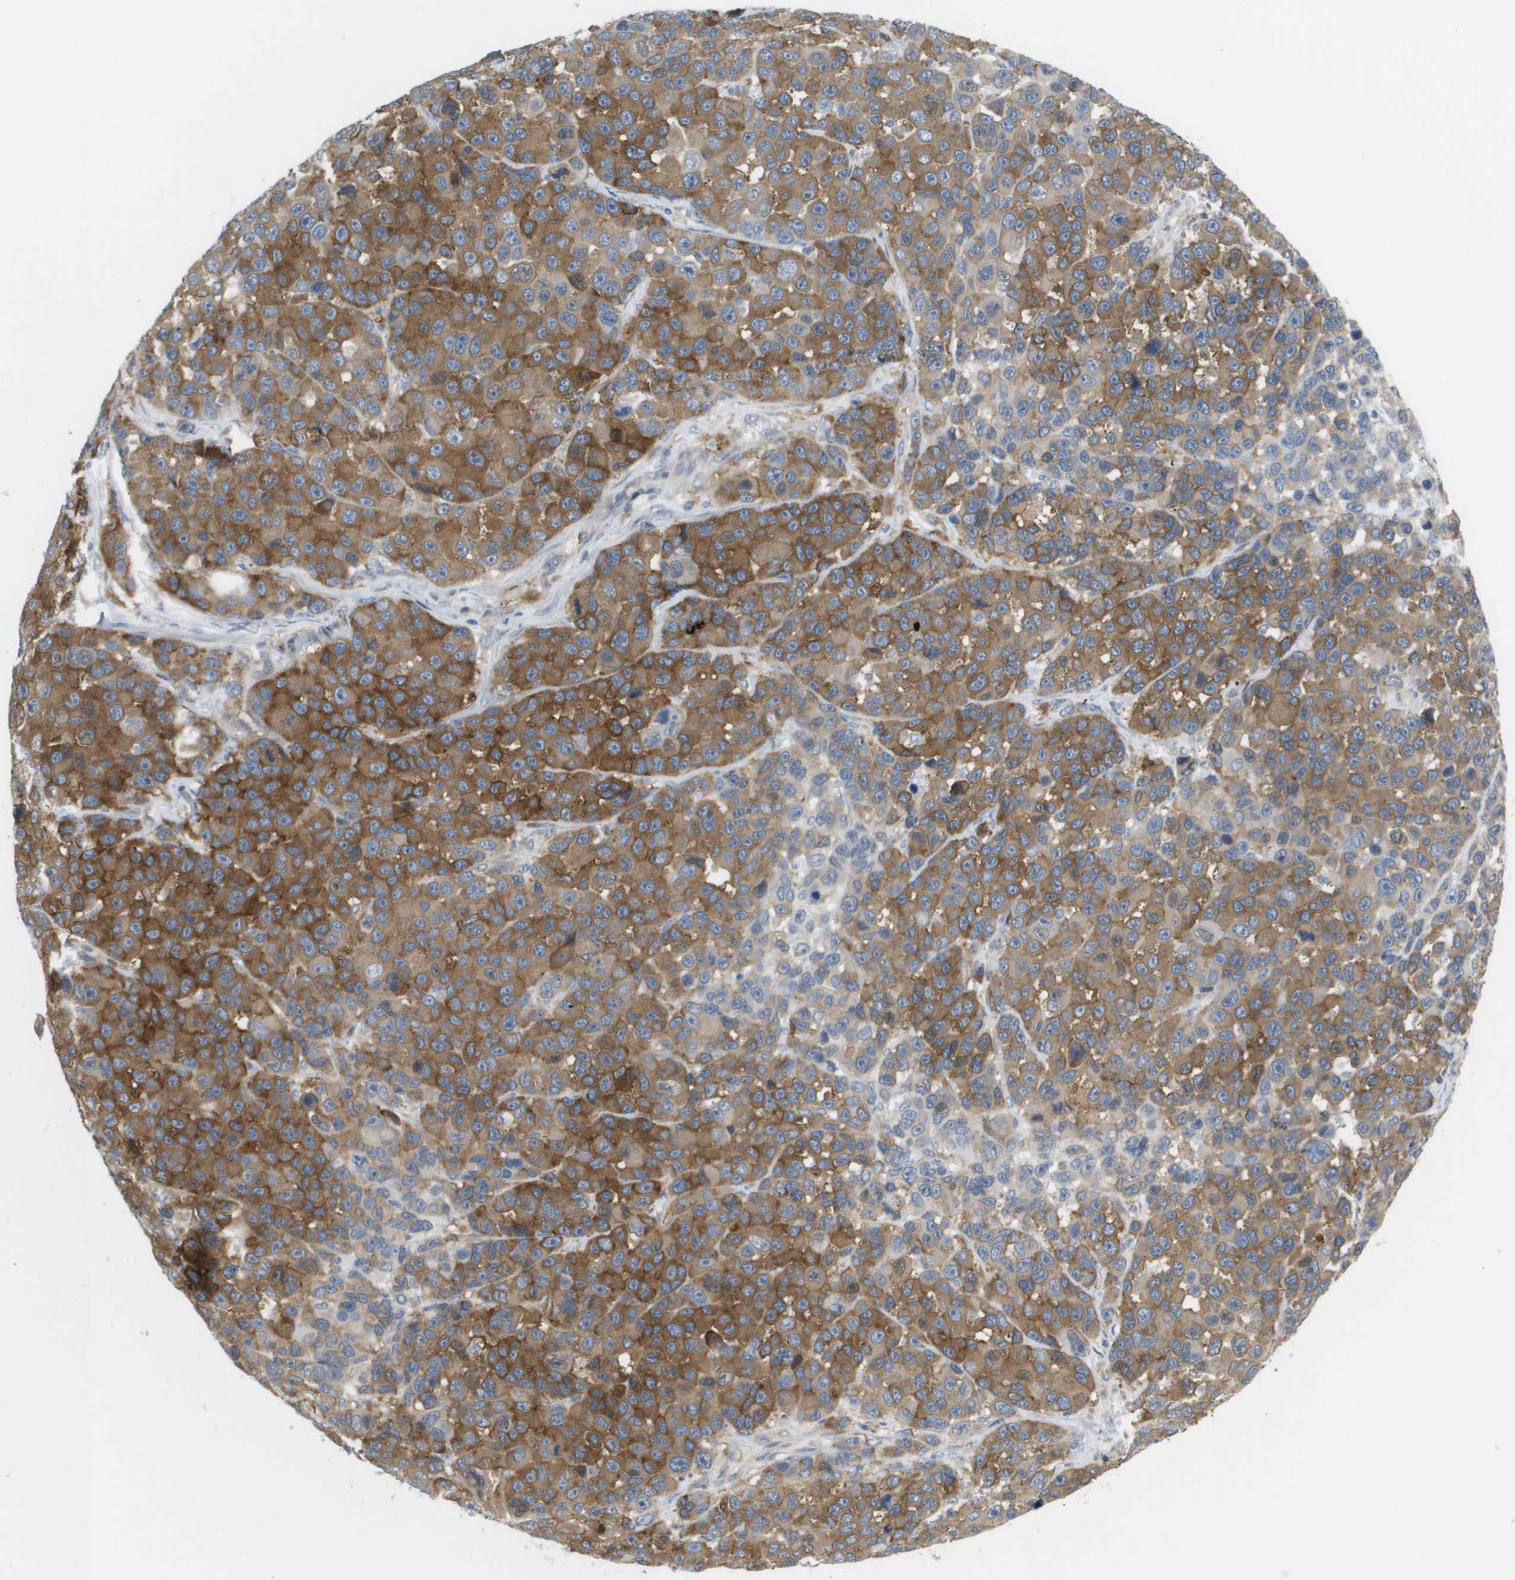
{"staining": {"intensity": "moderate", "quantity": "25%-75%", "location": "cytoplasmic/membranous"}, "tissue": "melanoma", "cell_type": "Tumor cells", "image_type": "cancer", "snomed": [{"axis": "morphology", "description": "Malignant melanoma, NOS"}, {"axis": "topography", "description": "Skin"}], "caption": "Protein analysis of malignant melanoma tissue displays moderate cytoplasmic/membranous staining in about 25%-75% of tumor cells.", "gene": "MARCHF8", "patient": {"sex": "male", "age": 53}}